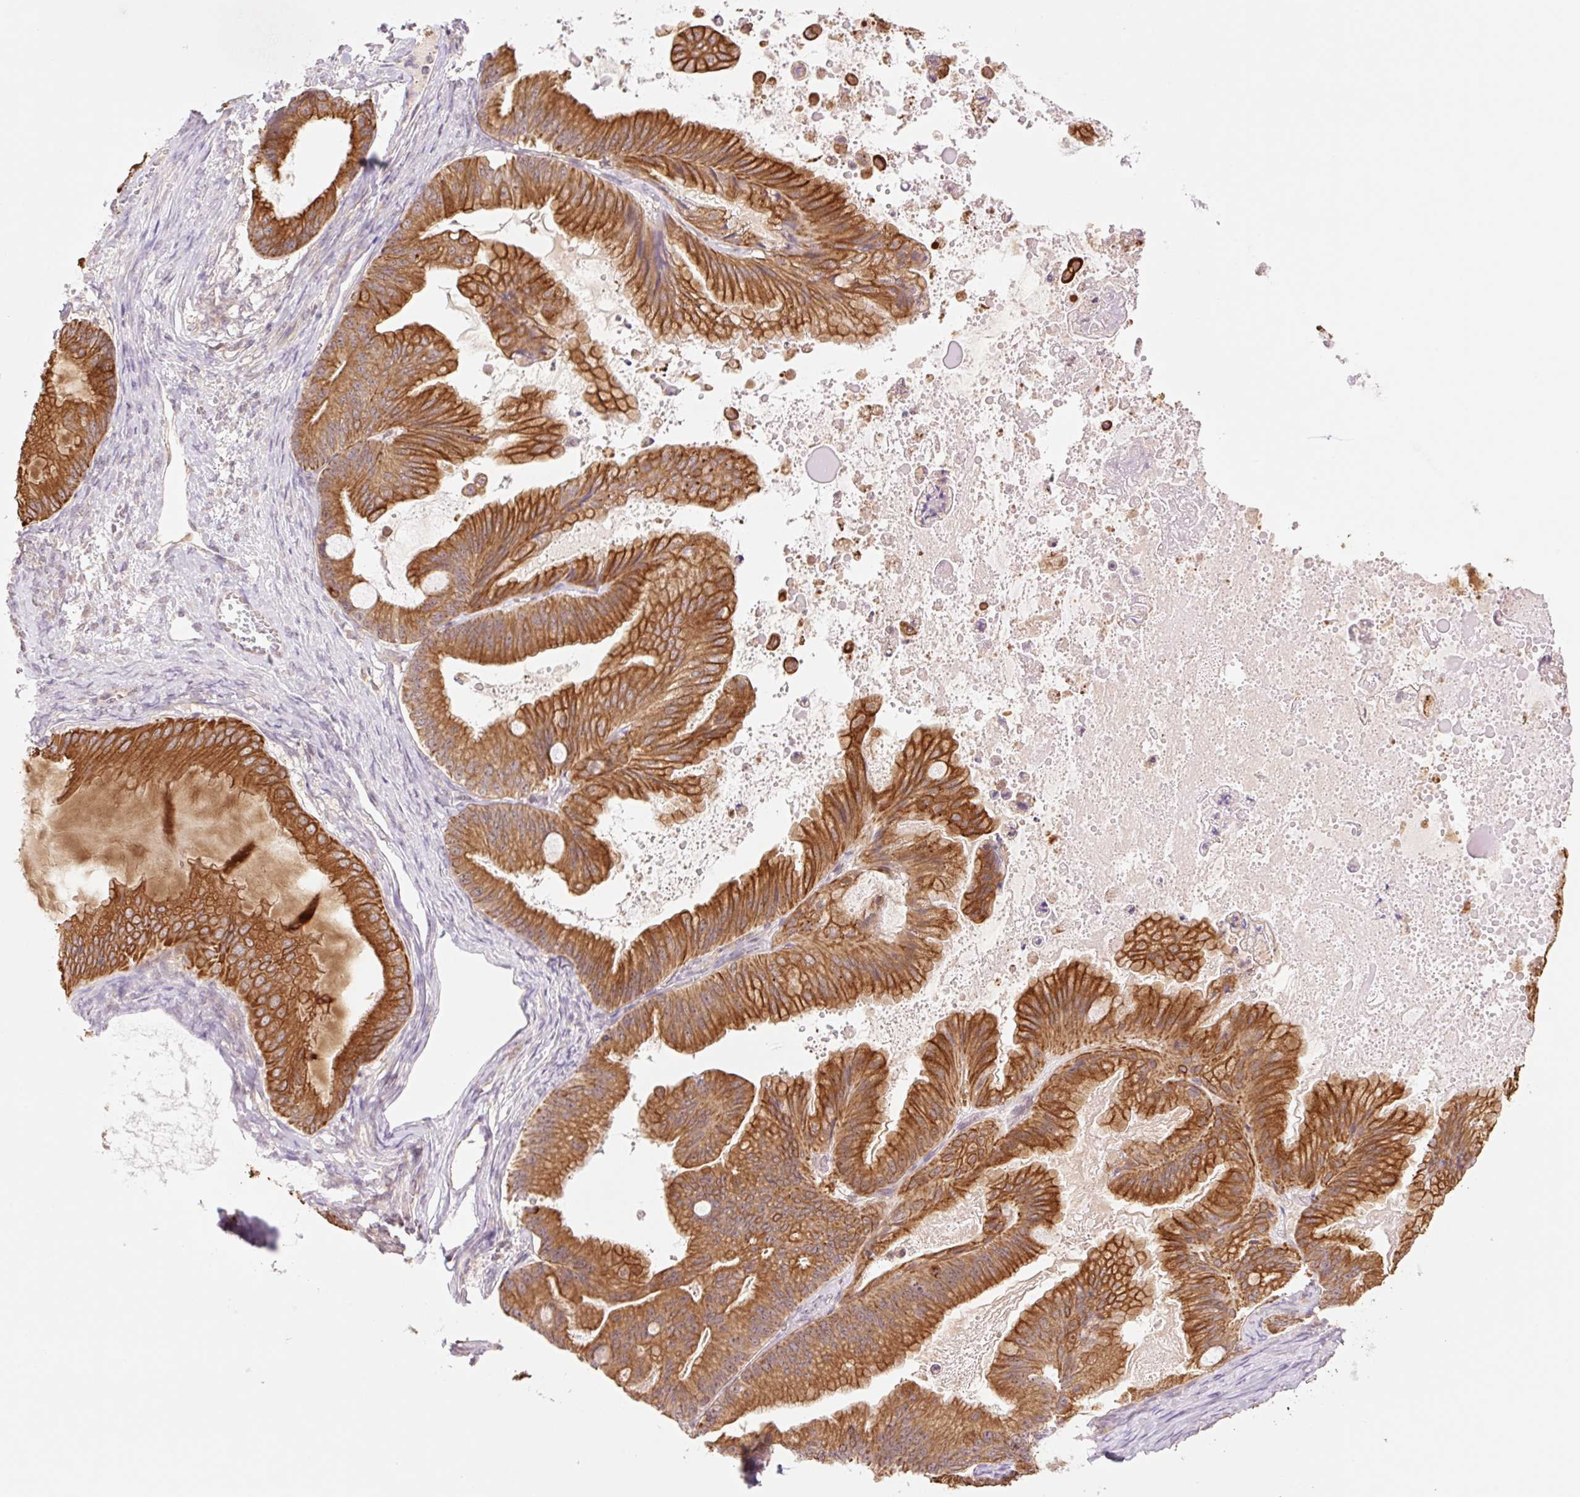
{"staining": {"intensity": "strong", "quantity": ">75%", "location": "cytoplasmic/membranous"}, "tissue": "ovarian cancer", "cell_type": "Tumor cells", "image_type": "cancer", "snomed": [{"axis": "morphology", "description": "Cystadenocarcinoma, mucinous, NOS"}, {"axis": "topography", "description": "Ovary"}], "caption": "Immunohistochemistry (IHC) image of neoplastic tissue: human ovarian mucinous cystadenocarcinoma stained using immunohistochemistry displays high levels of strong protein expression localized specifically in the cytoplasmic/membranous of tumor cells, appearing as a cytoplasmic/membranous brown color.", "gene": "YJU2B", "patient": {"sex": "female", "age": 71}}